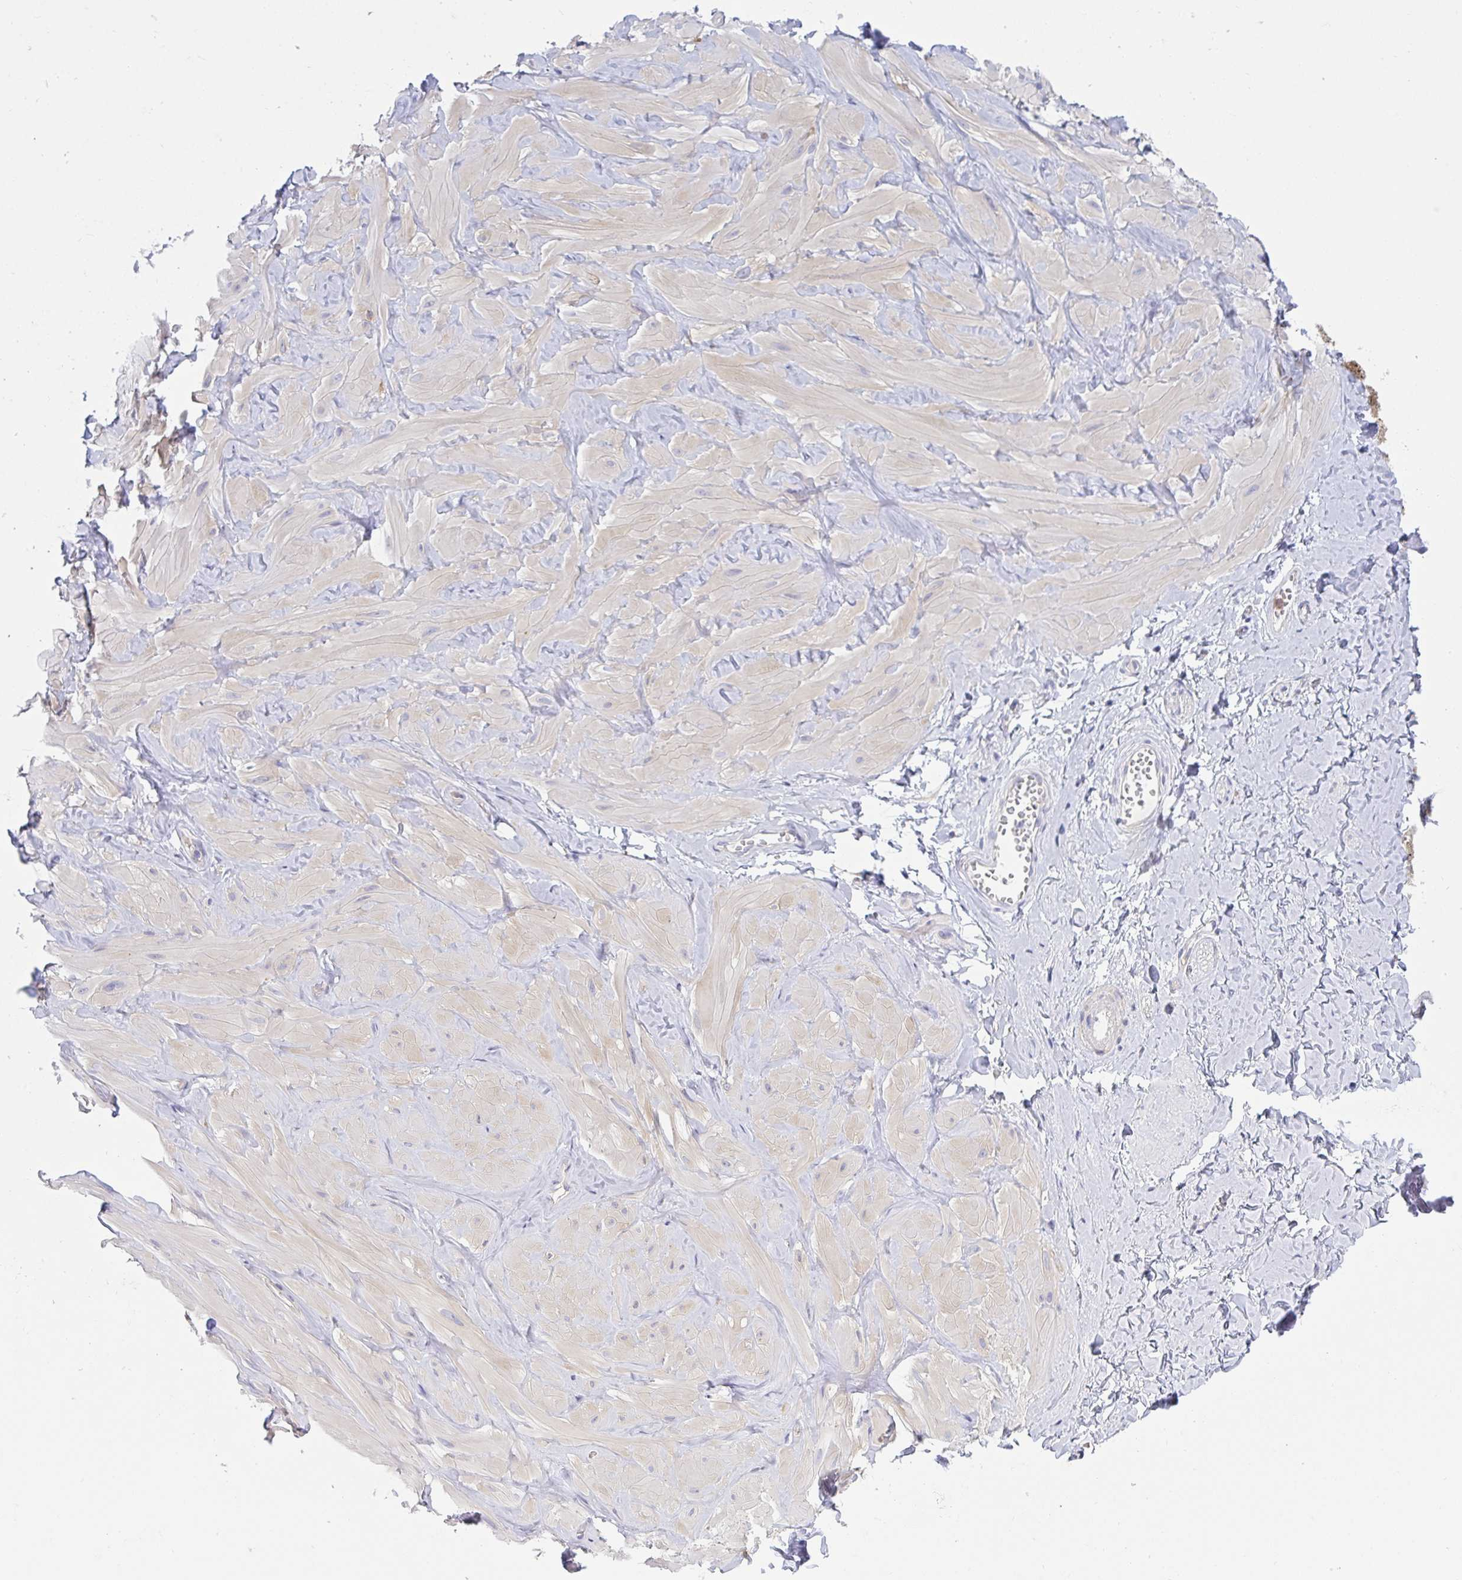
{"staining": {"intensity": "negative", "quantity": "none", "location": "none"}, "tissue": "adipose tissue", "cell_type": "Adipocytes", "image_type": "normal", "snomed": [{"axis": "morphology", "description": "Normal tissue, NOS"}, {"axis": "topography", "description": "Soft tissue"}, {"axis": "topography", "description": "Adipose tissue"}, {"axis": "topography", "description": "Vascular tissue"}, {"axis": "topography", "description": "Peripheral nerve tissue"}], "caption": "Adipocytes are negative for brown protein staining in benign adipose tissue. (Brightfield microscopy of DAB immunohistochemistry (IHC) at high magnification).", "gene": "SLC30A6", "patient": {"sex": "male", "age": 29}}